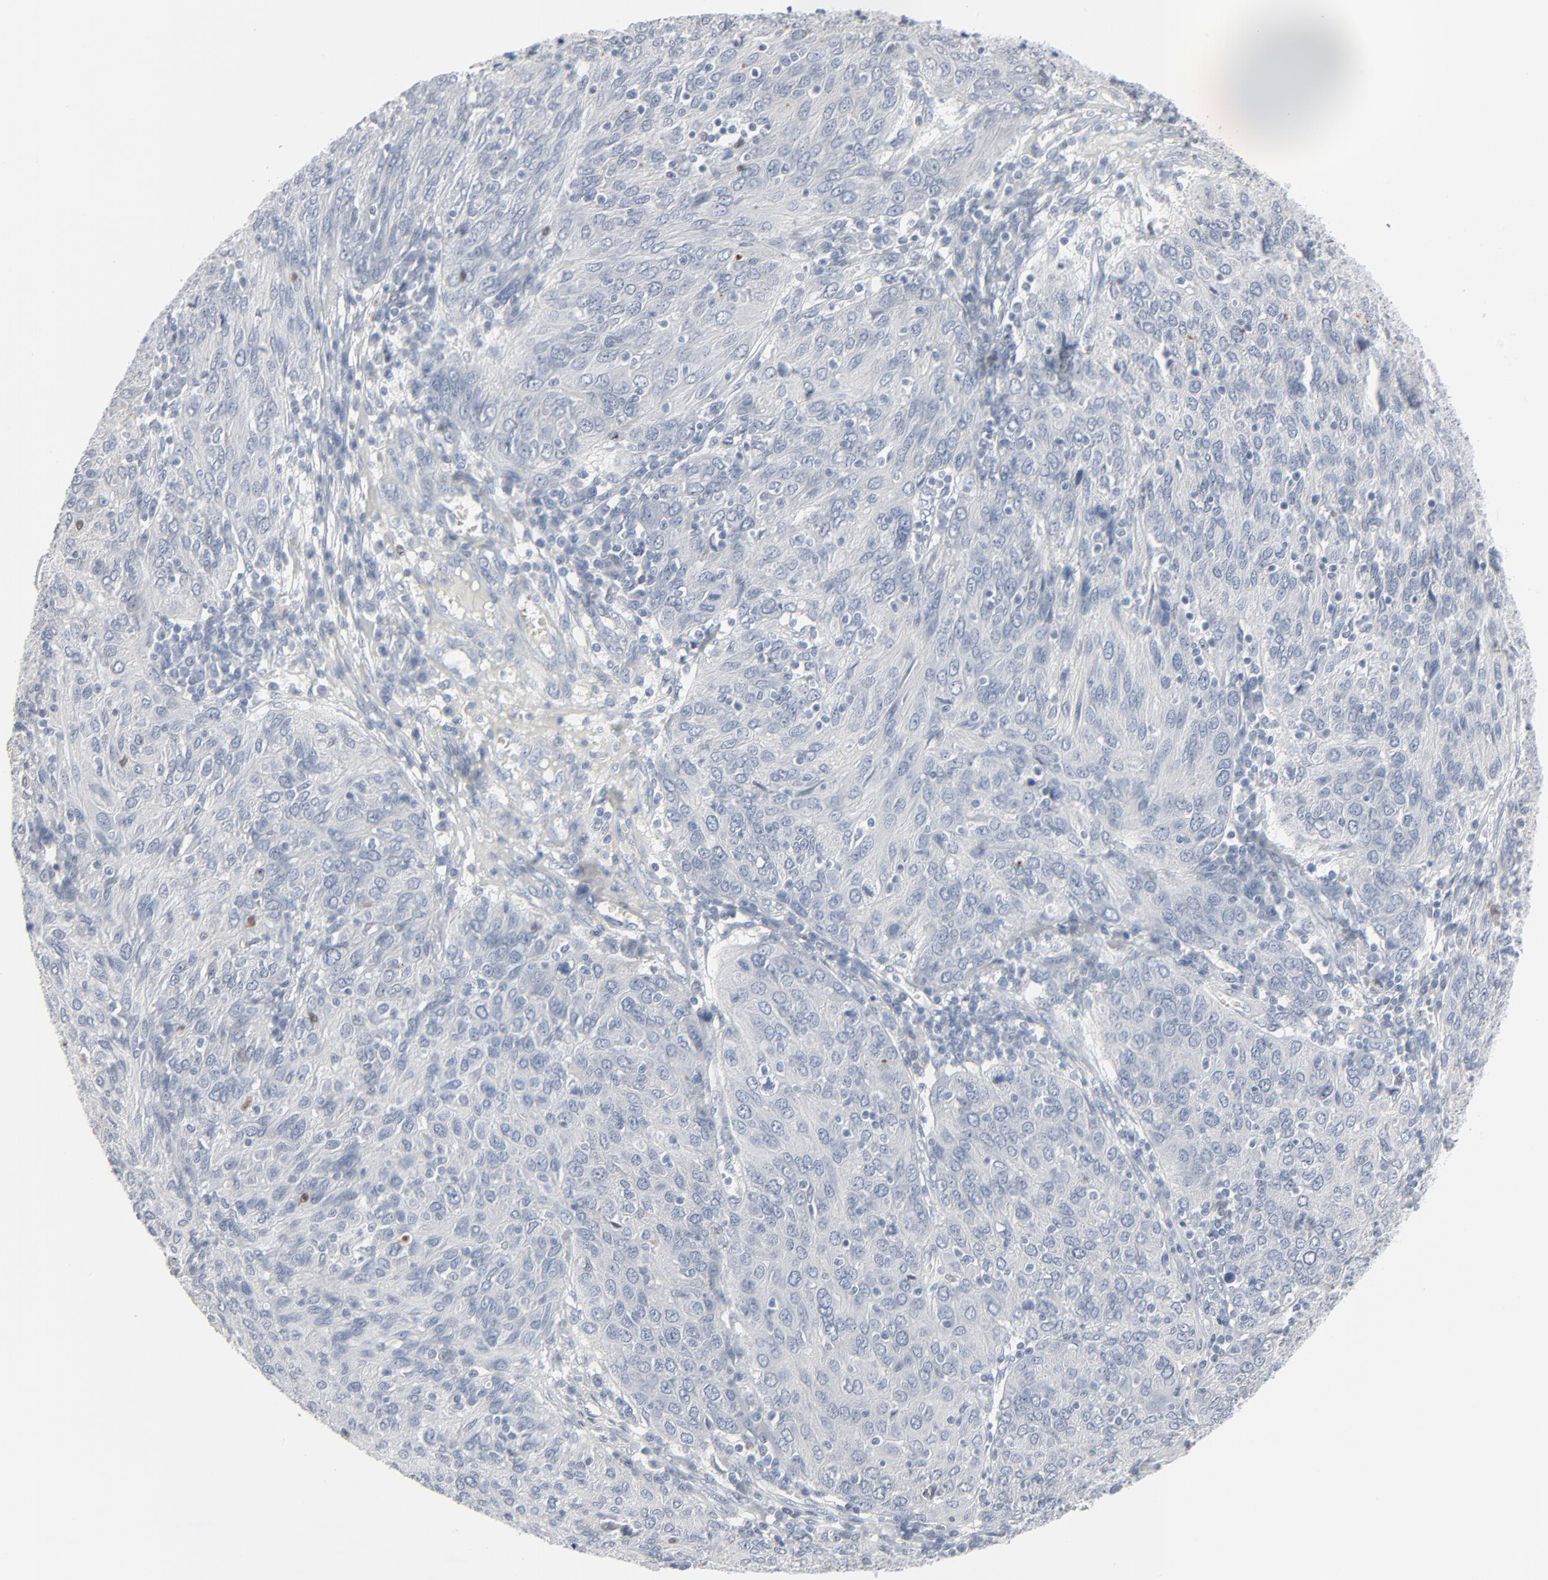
{"staining": {"intensity": "negative", "quantity": "none", "location": "none"}, "tissue": "ovarian cancer", "cell_type": "Tumor cells", "image_type": "cancer", "snomed": [{"axis": "morphology", "description": "Cystadenocarcinoma, serous, NOS"}, {"axis": "topography", "description": "Ovary"}], "caption": "Protein analysis of serous cystadenocarcinoma (ovarian) displays no significant staining in tumor cells.", "gene": "MITF", "patient": {"sex": "female", "age": 84}}